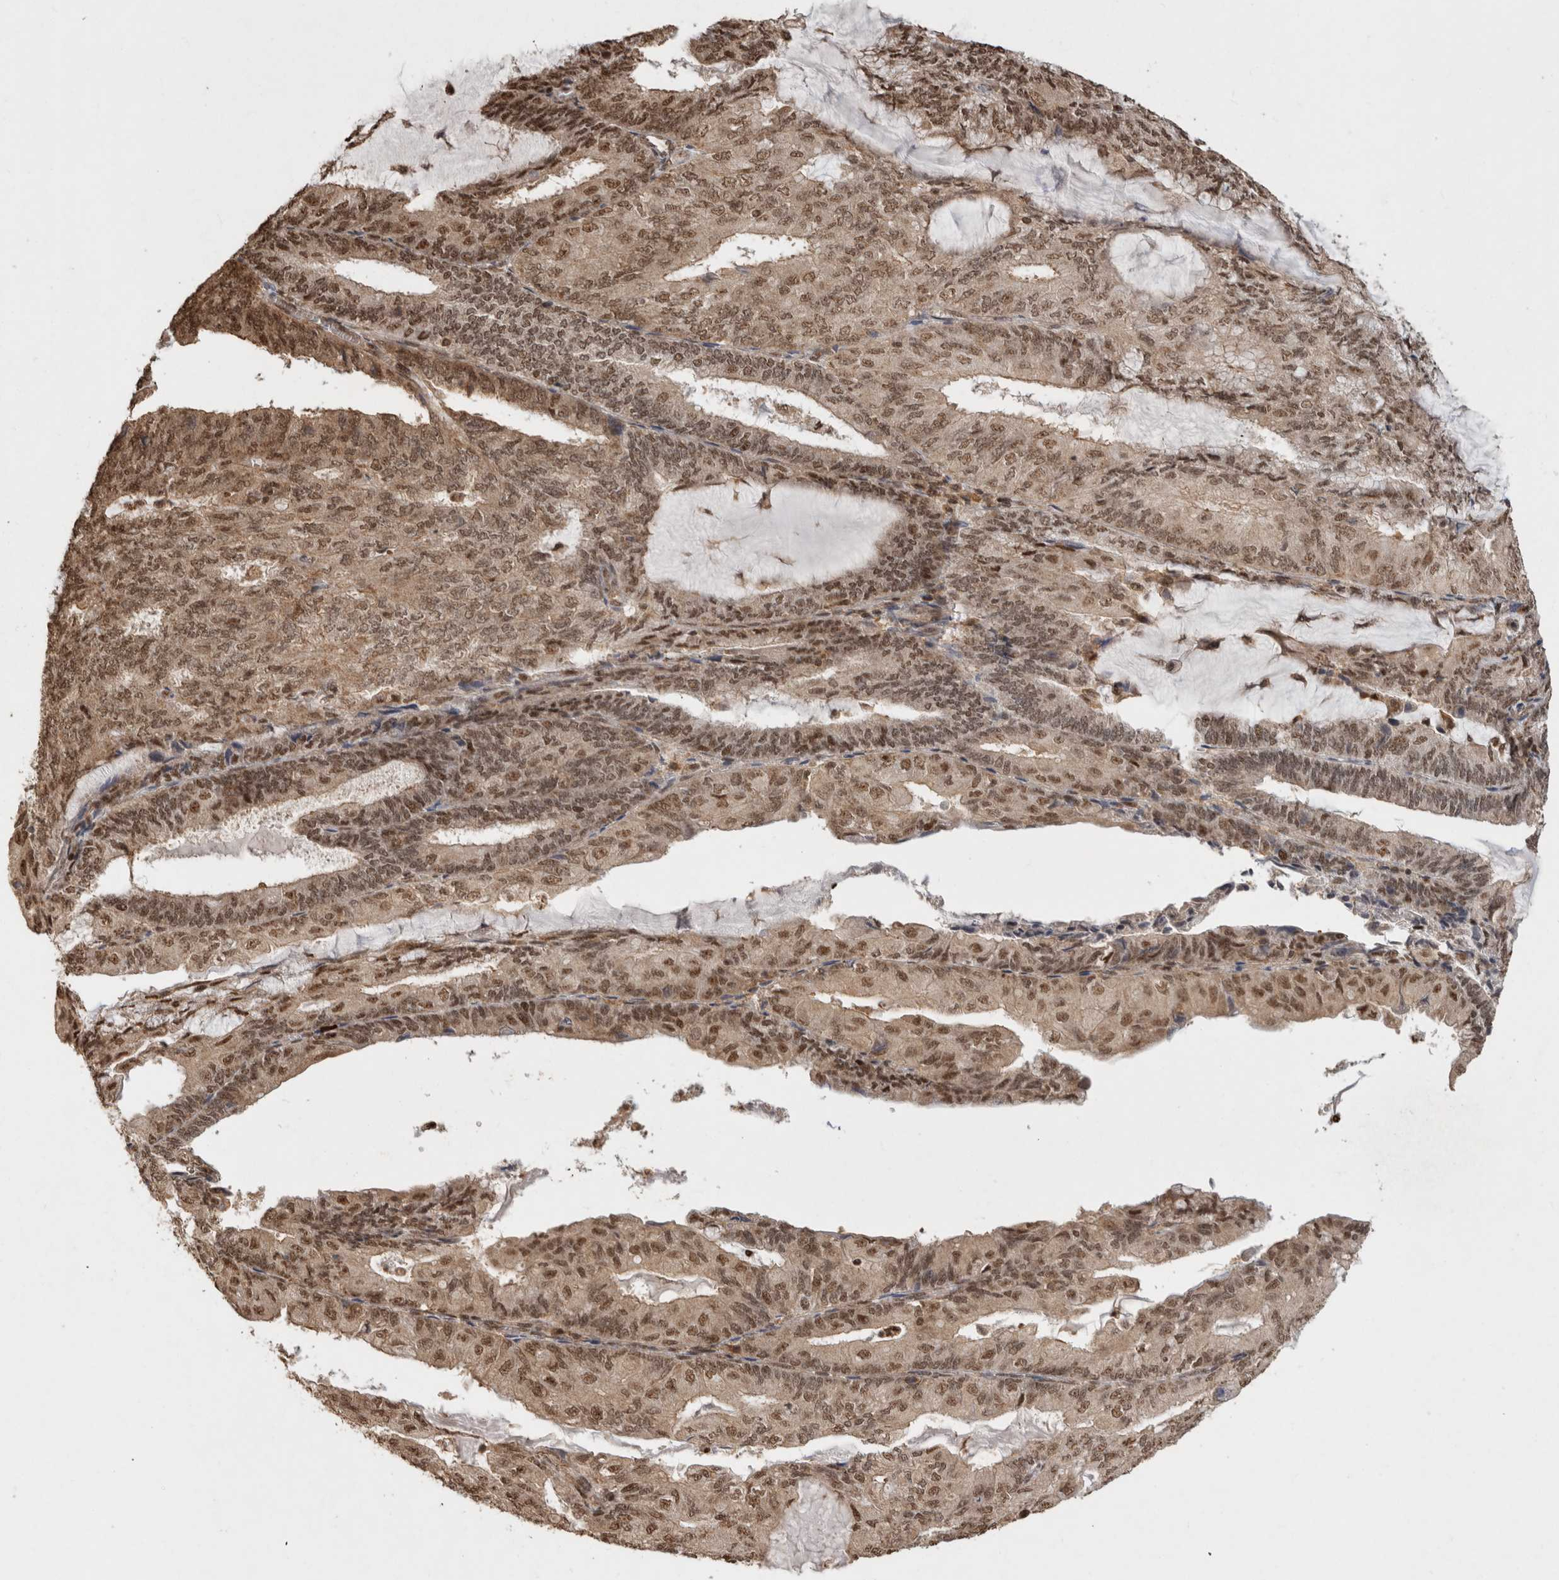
{"staining": {"intensity": "moderate", "quantity": ">75%", "location": "cytoplasmic/membranous,nuclear"}, "tissue": "endometrial cancer", "cell_type": "Tumor cells", "image_type": "cancer", "snomed": [{"axis": "morphology", "description": "Adenocarcinoma, NOS"}, {"axis": "topography", "description": "Endometrium"}], "caption": "An image of endometrial cancer stained for a protein reveals moderate cytoplasmic/membranous and nuclear brown staining in tumor cells.", "gene": "KEAP1", "patient": {"sex": "female", "age": 81}}